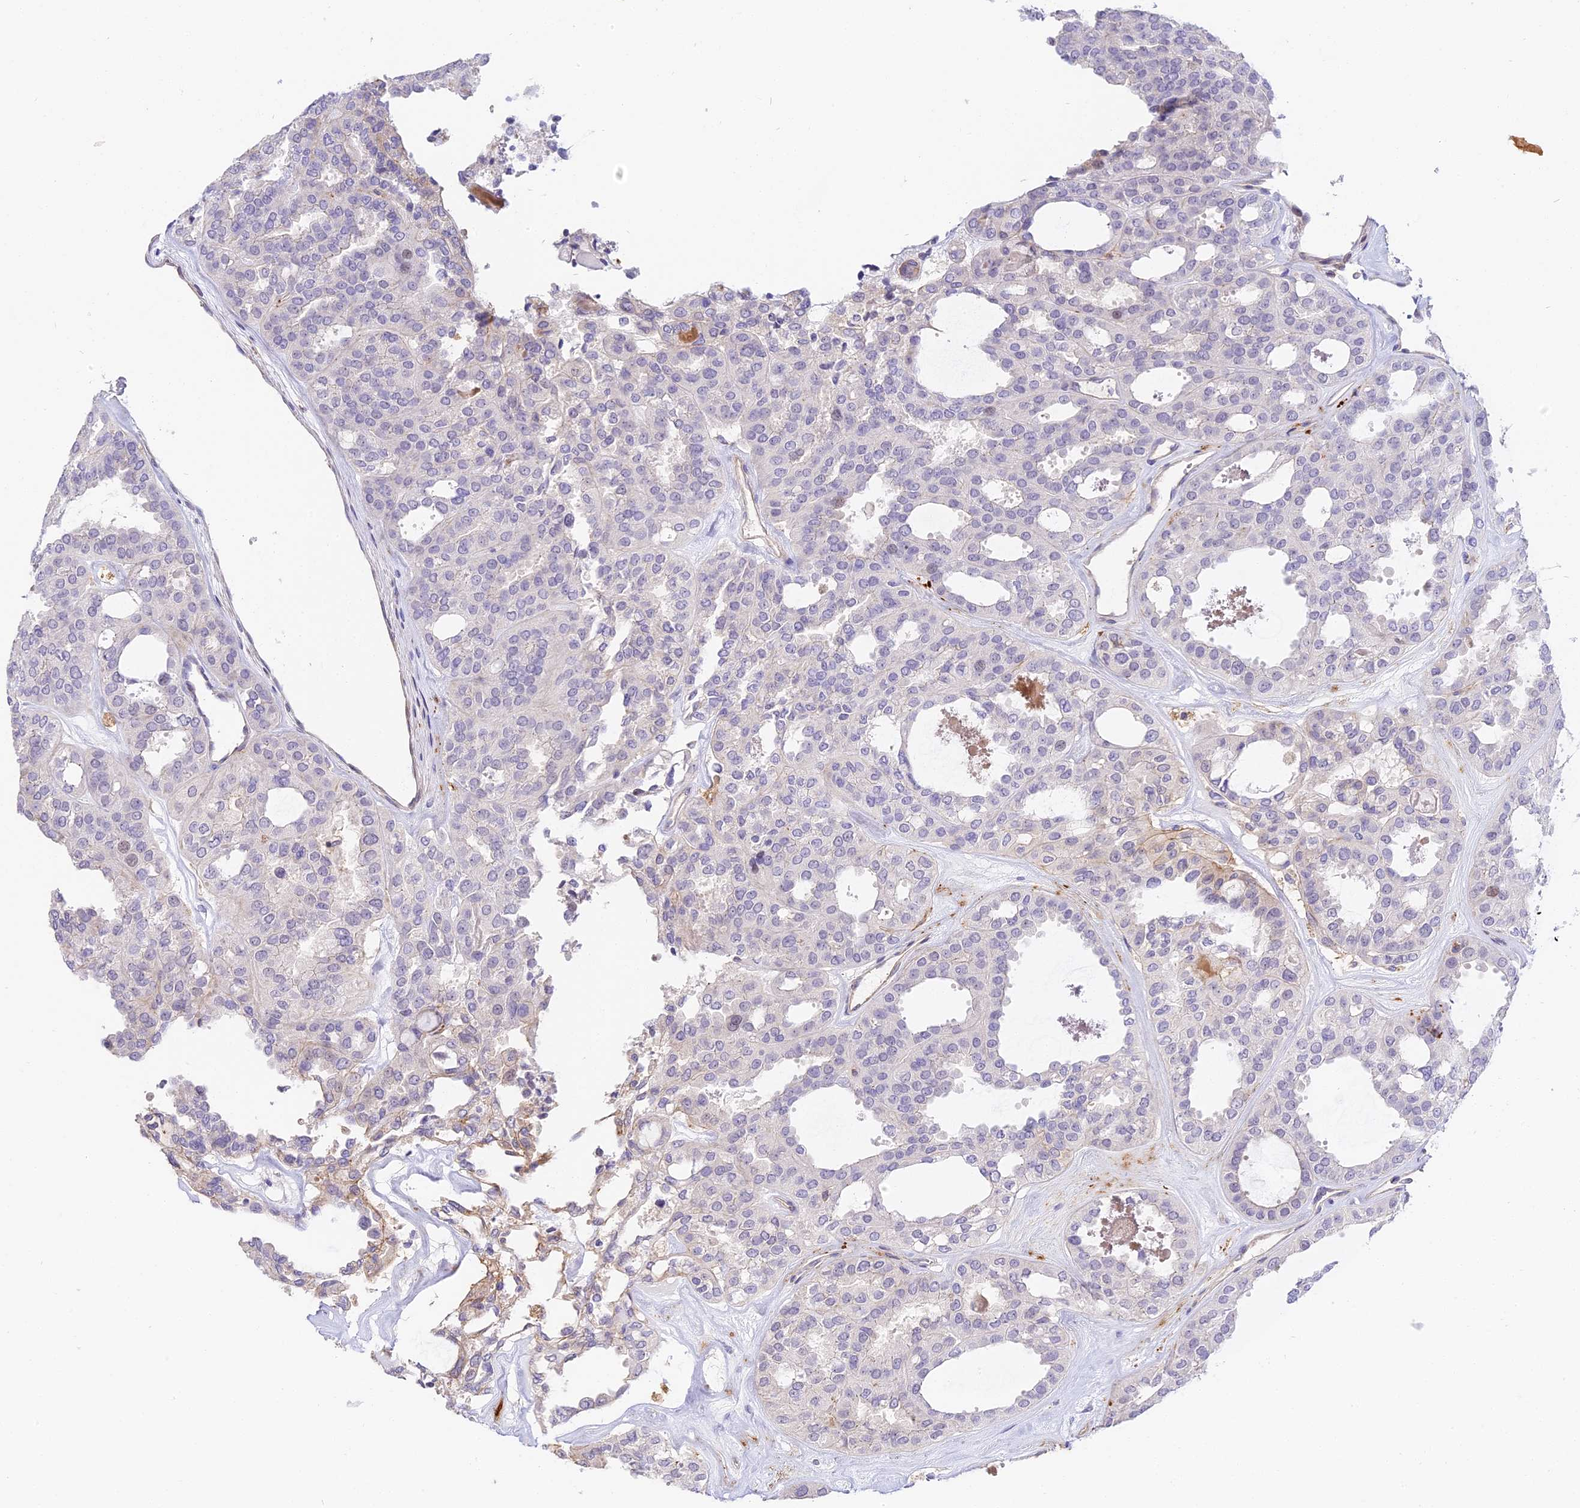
{"staining": {"intensity": "negative", "quantity": "none", "location": "none"}, "tissue": "thyroid cancer", "cell_type": "Tumor cells", "image_type": "cancer", "snomed": [{"axis": "morphology", "description": "Follicular adenoma carcinoma, NOS"}, {"axis": "topography", "description": "Thyroid gland"}], "caption": "There is no significant positivity in tumor cells of thyroid cancer (follicular adenoma carcinoma).", "gene": "NOD2", "patient": {"sex": "male", "age": 75}}